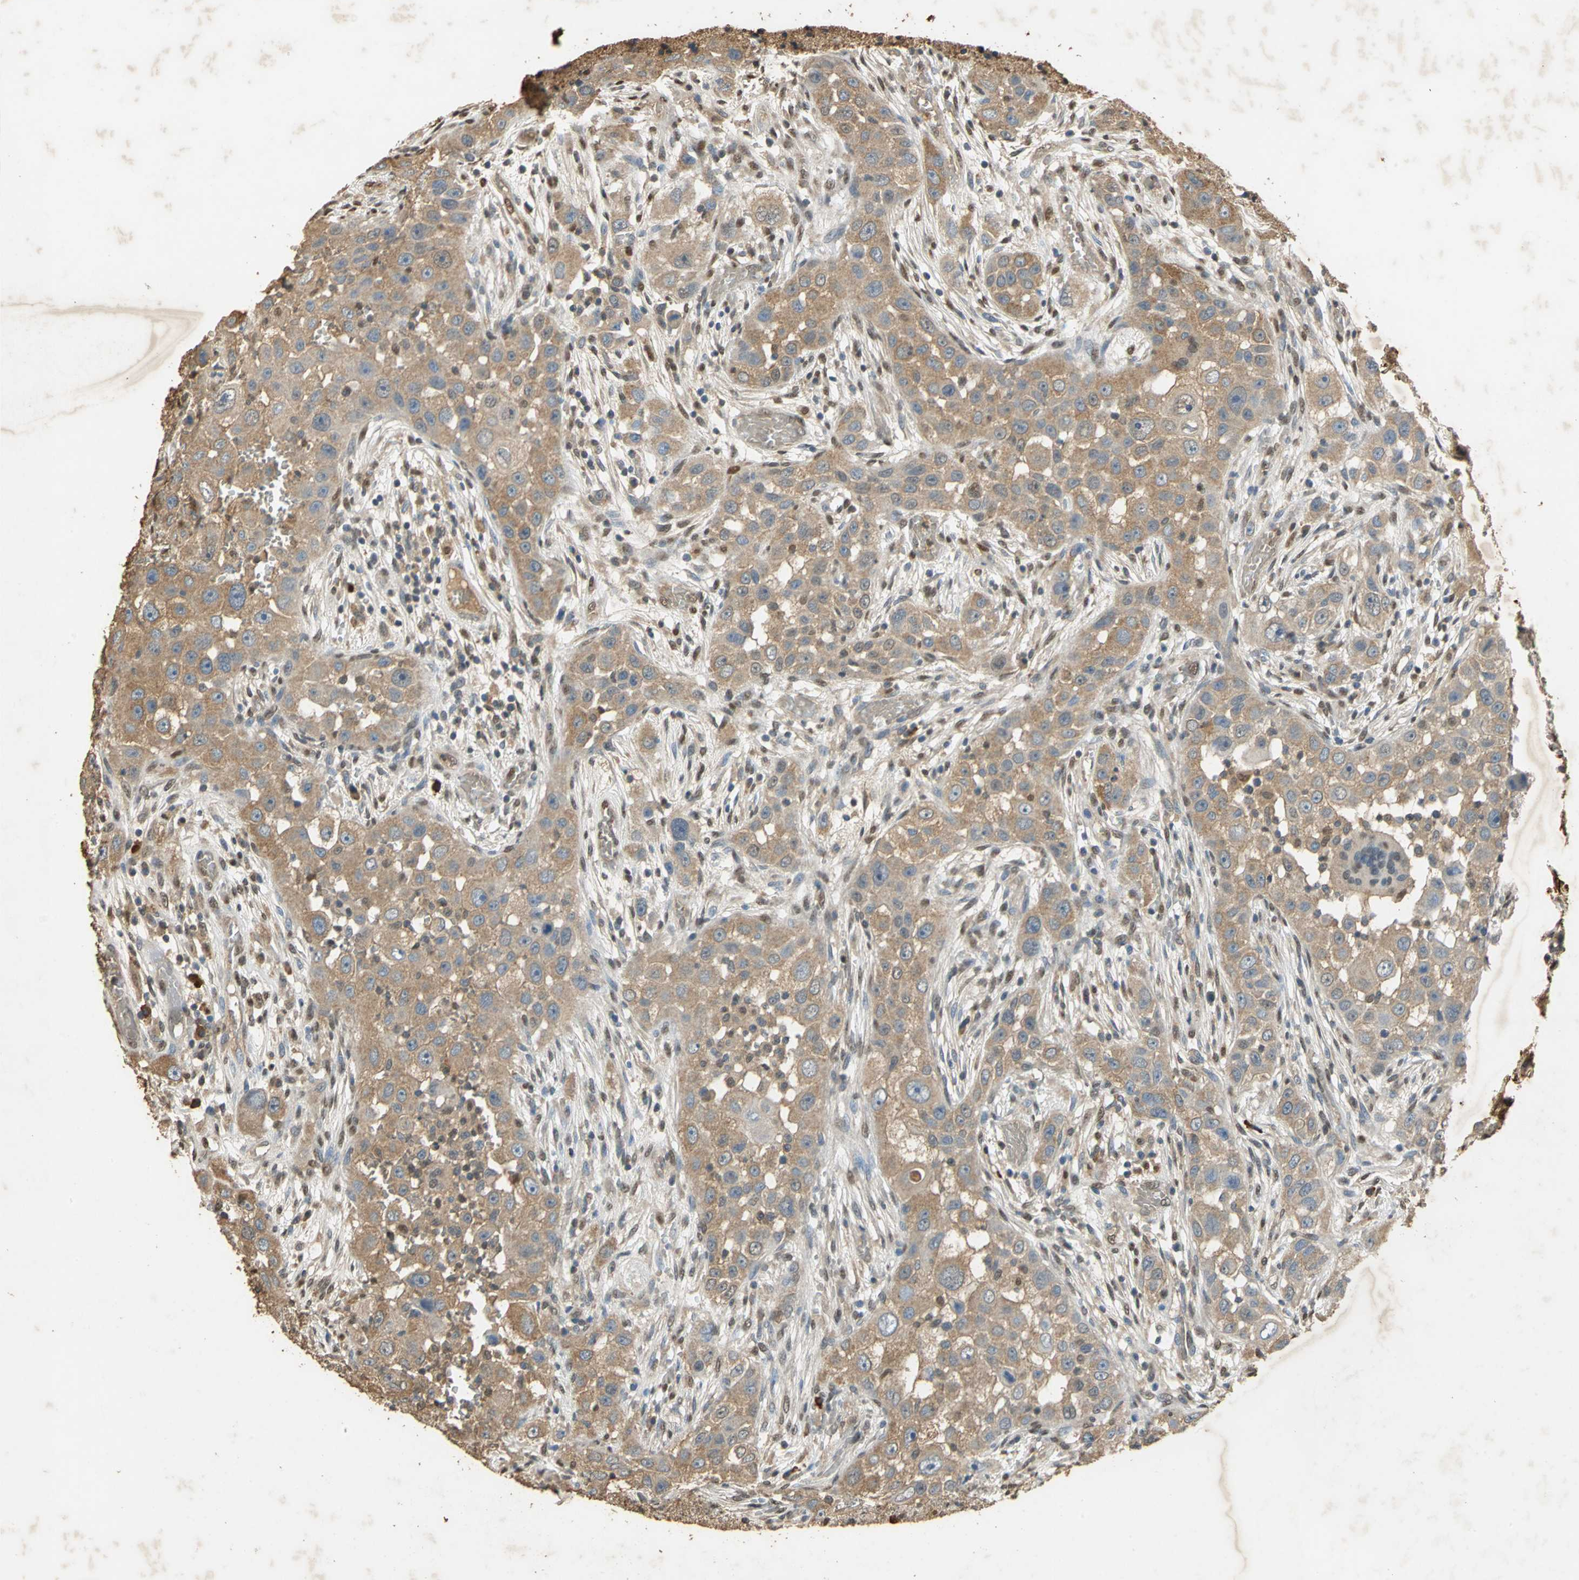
{"staining": {"intensity": "moderate", "quantity": ">75%", "location": "cytoplasmic/membranous"}, "tissue": "head and neck cancer", "cell_type": "Tumor cells", "image_type": "cancer", "snomed": [{"axis": "morphology", "description": "Carcinoma, NOS"}, {"axis": "topography", "description": "Head-Neck"}], "caption": "Tumor cells demonstrate medium levels of moderate cytoplasmic/membranous expression in about >75% of cells in head and neck carcinoma.", "gene": "GAPDH", "patient": {"sex": "male", "age": 87}}